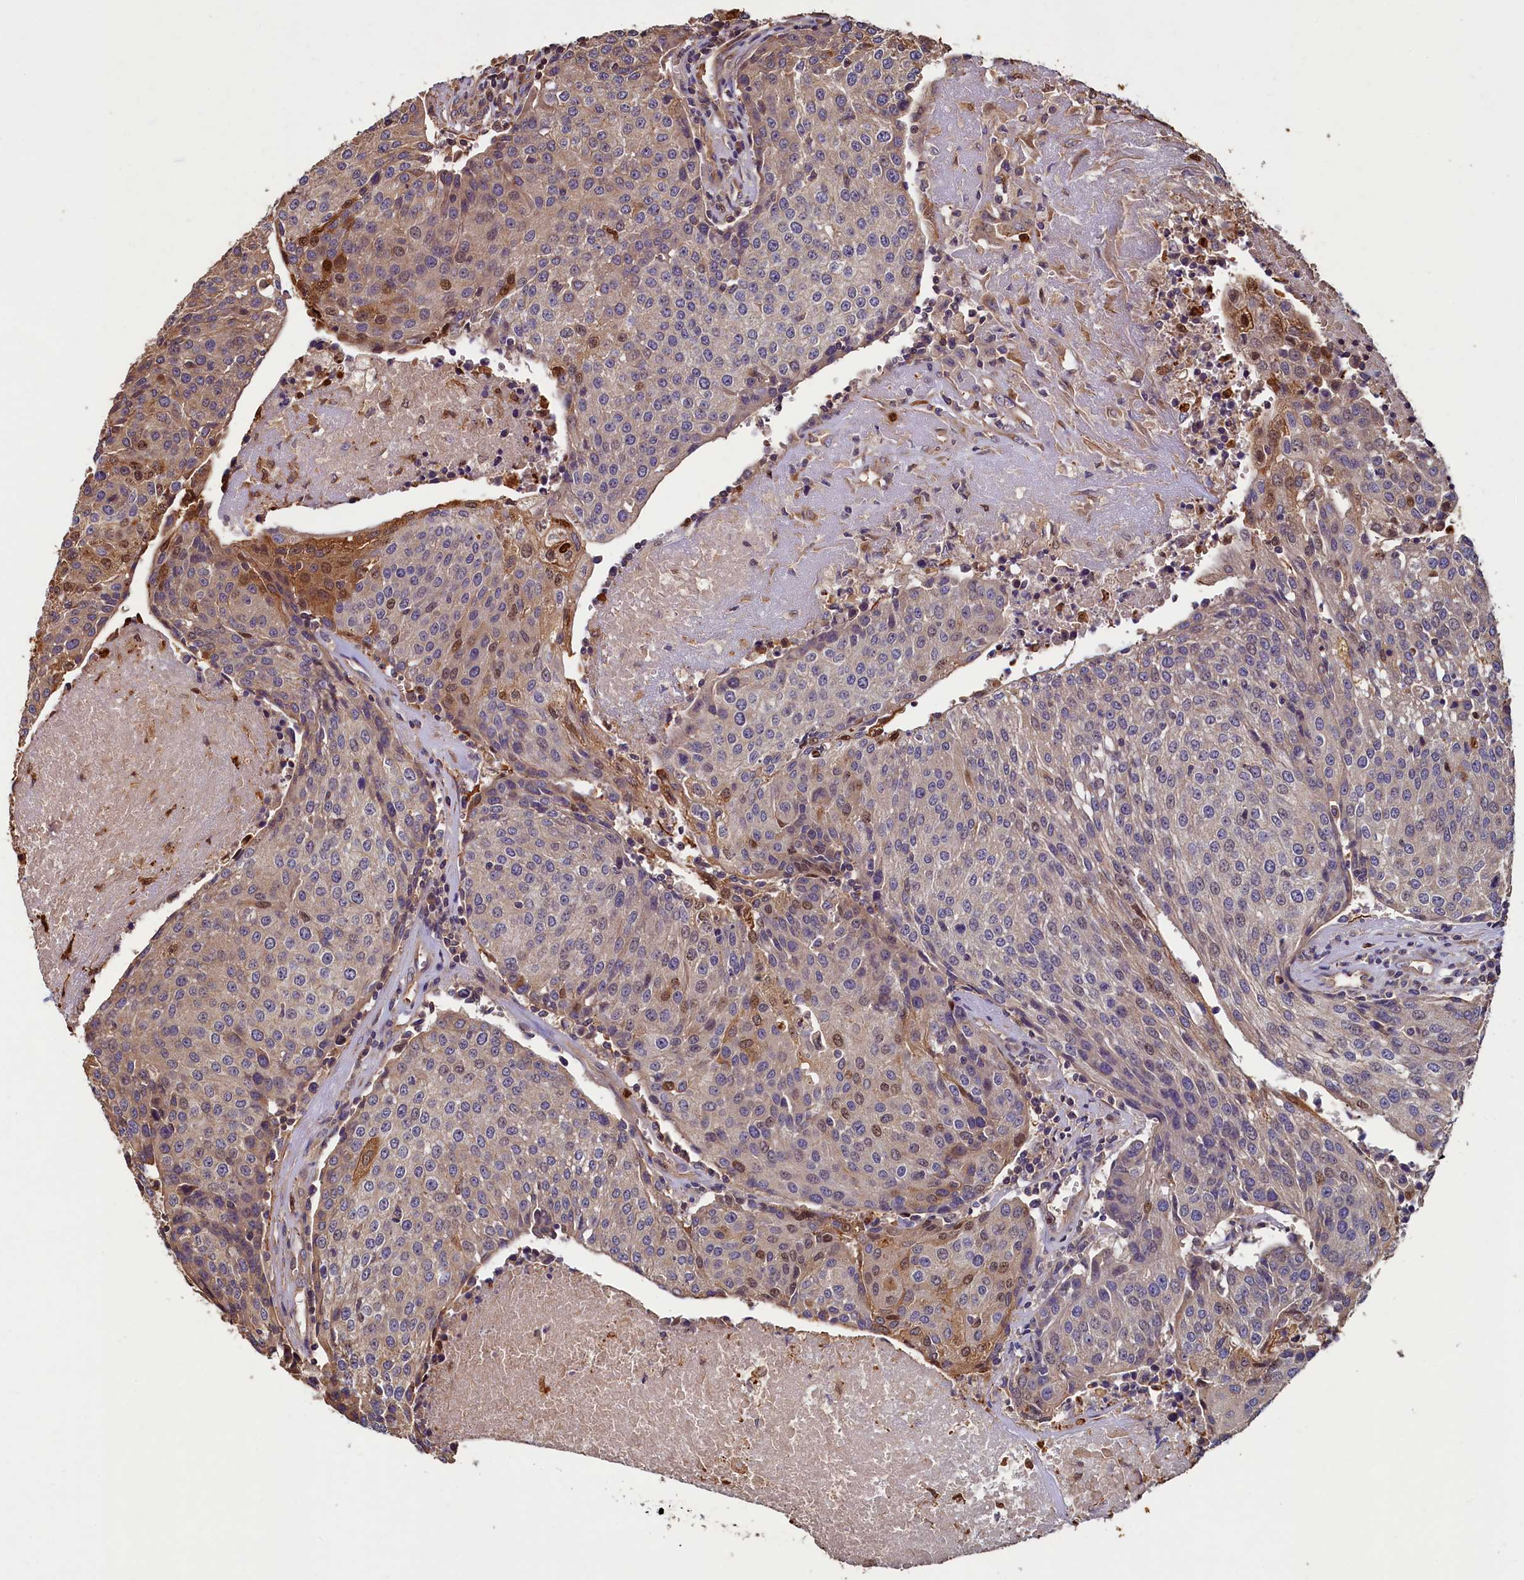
{"staining": {"intensity": "moderate", "quantity": "<25%", "location": "nuclear"}, "tissue": "urothelial cancer", "cell_type": "Tumor cells", "image_type": "cancer", "snomed": [{"axis": "morphology", "description": "Urothelial carcinoma, High grade"}, {"axis": "topography", "description": "Urinary bladder"}], "caption": "Urothelial carcinoma (high-grade) tissue exhibits moderate nuclear positivity in approximately <25% of tumor cells", "gene": "CCDC102B", "patient": {"sex": "female", "age": 85}}